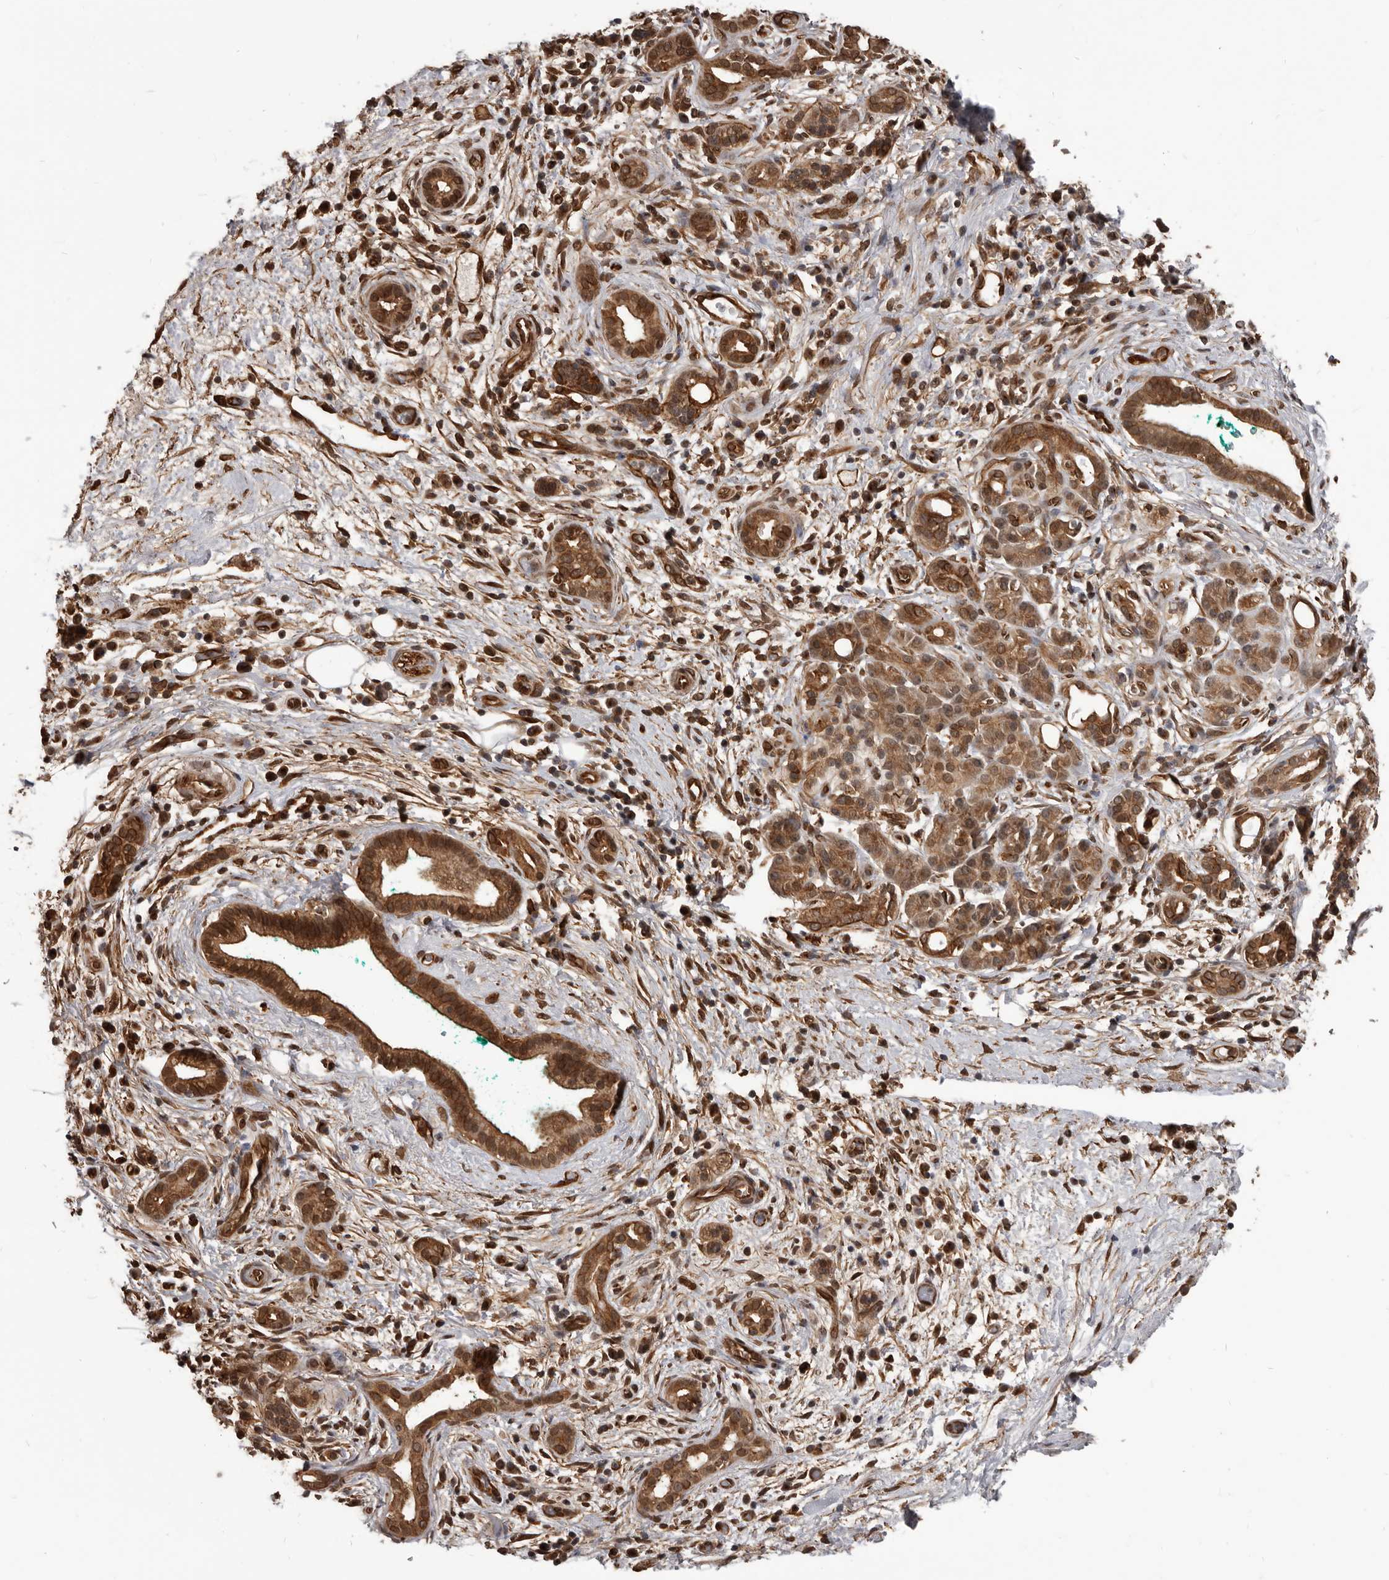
{"staining": {"intensity": "moderate", "quantity": ">75%", "location": "cytoplasmic/membranous,nuclear"}, "tissue": "pancreatic cancer", "cell_type": "Tumor cells", "image_type": "cancer", "snomed": [{"axis": "morphology", "description": "Adenocarcinoma, NOS"}, {"axis": "topography", "description": "Pancreas"}], "caption": "A brown stain highlights moderate cytoplasmic/membranous and nuclear expression of a protein in pancreatic cancer tumor cells.", "gene": "ADAMTS20", "patient": {"sex": "male", "age": 78}}